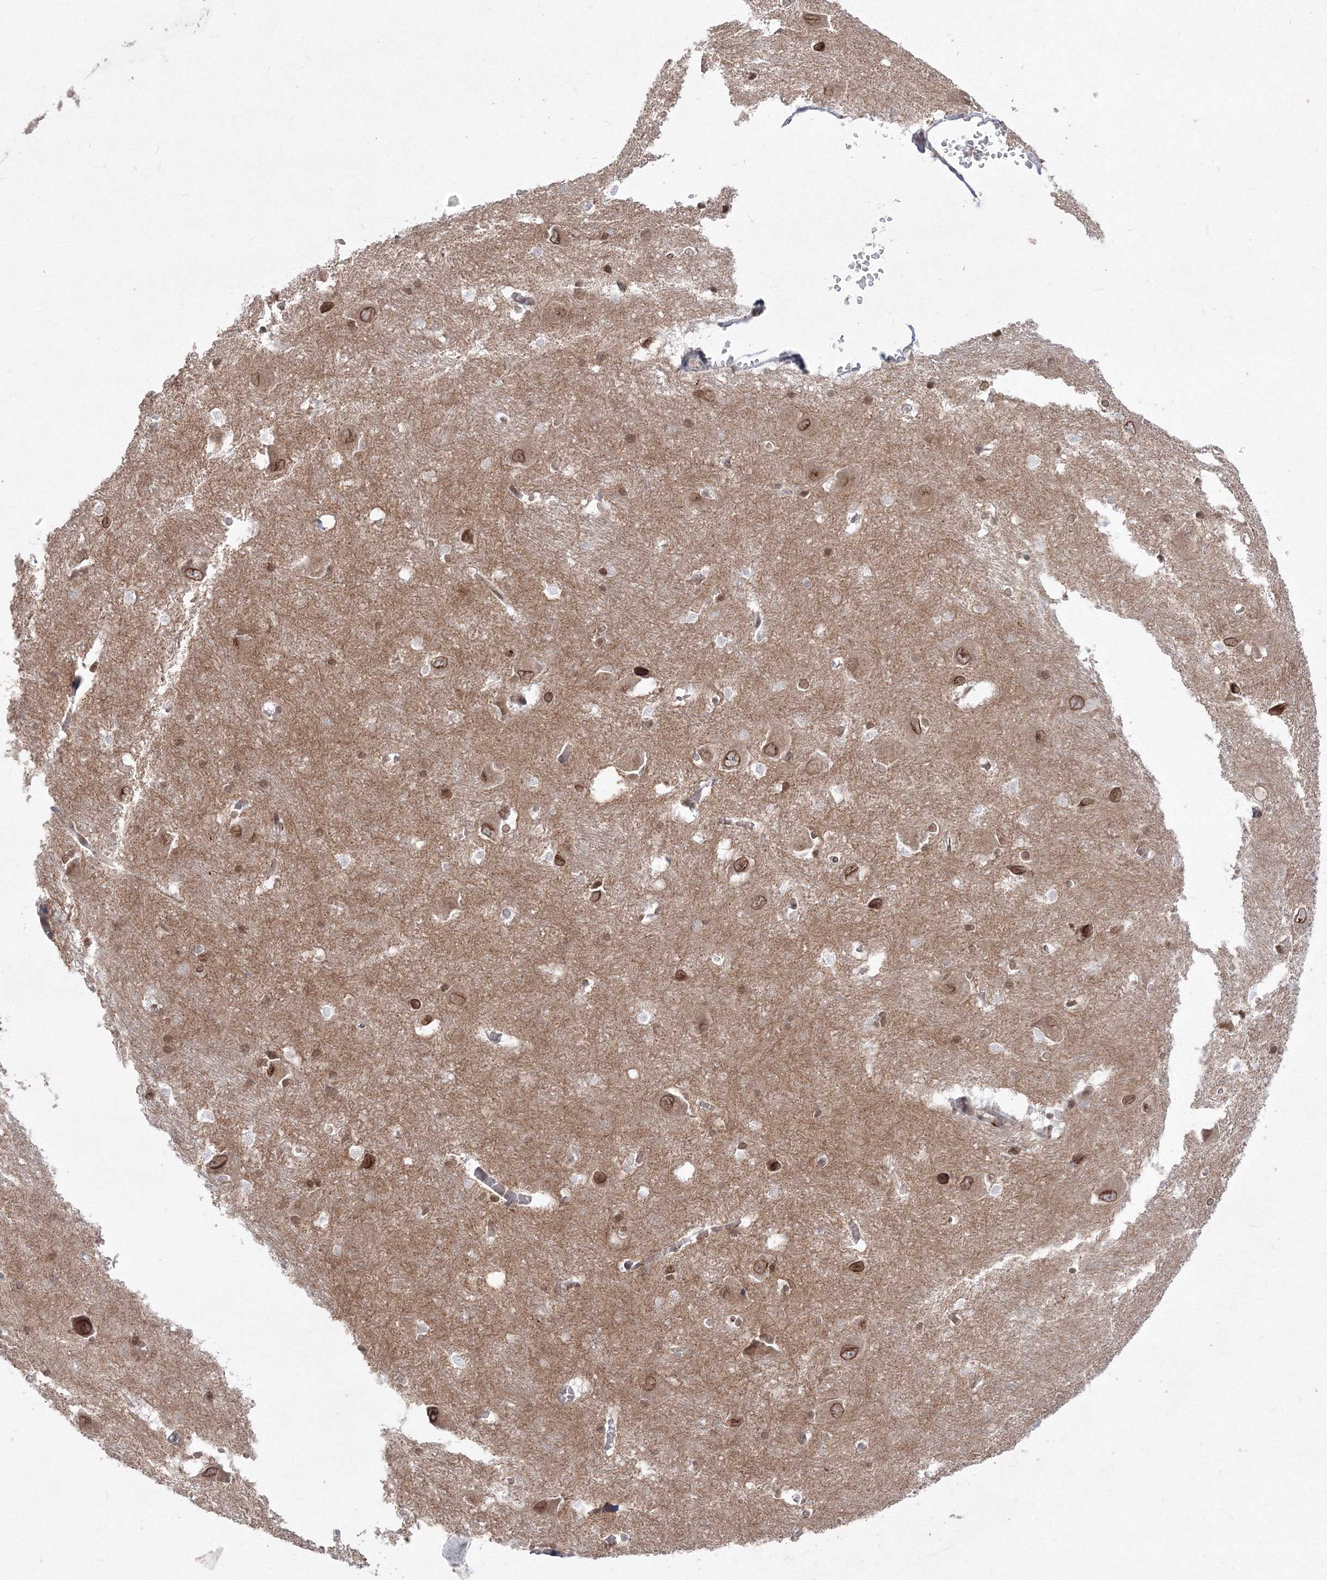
{"staining": {"intensity": "moderate", "quantity": "25%-75%", "location": "nuclear"}, "tissue": "caudate", "cell_type": "Glial cells", "image_type": "normal", "snomed": [{"axis": "morphology", "description": "Normal tissue, NOS"}, {"axis": "topography", "description": "Lateral ventricle wall"}], "caption": "The micrograph shows staining of benign caudate, revealing moderate nuclear protein staining (brown color) within glial cells.", "gene": "DNAJB2", "patient": {"sex": "male", "age": 37}}